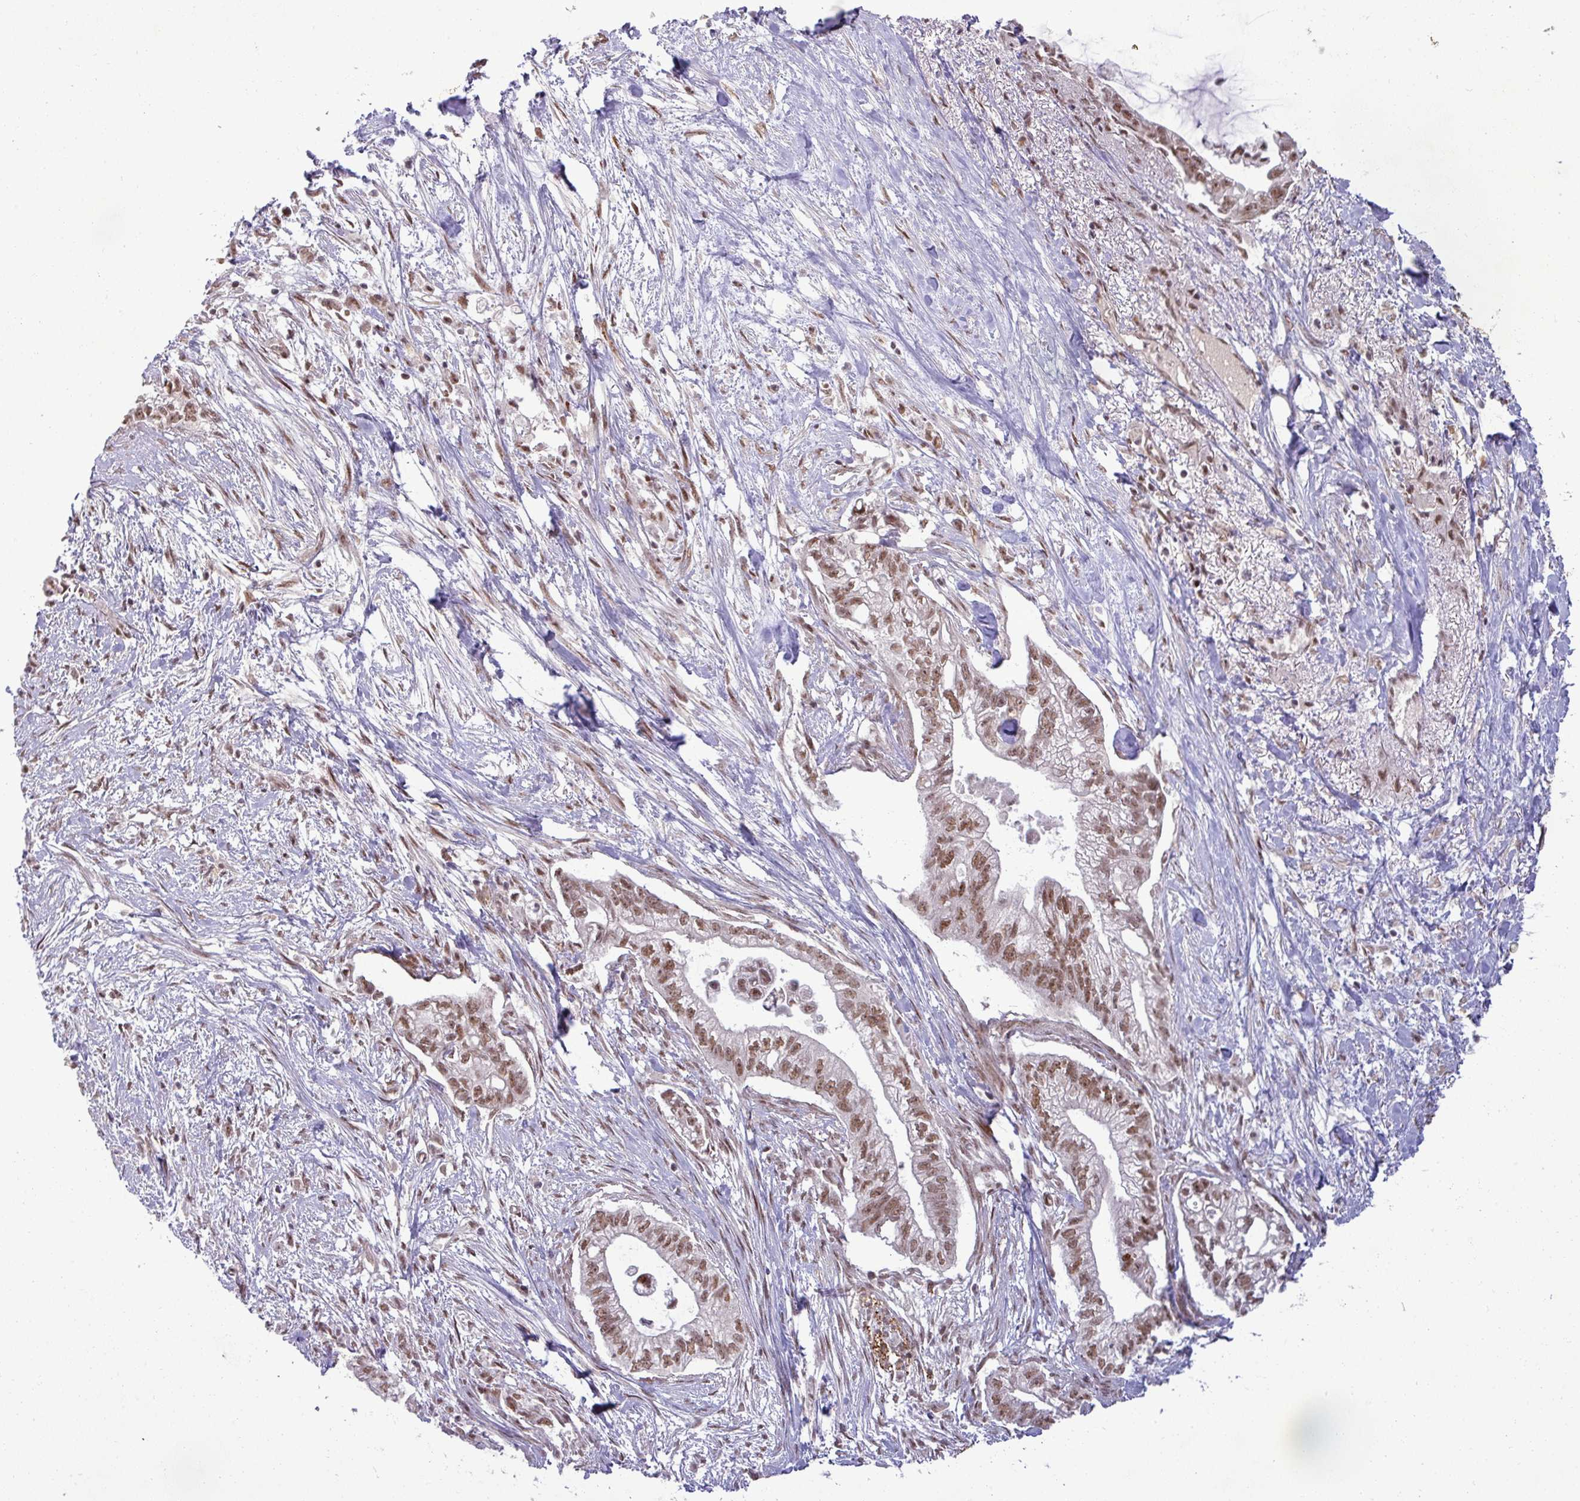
{"staining": {"intensity": "moderate", "quantity": ">75%", "location": "nuclear"}, "tissue": "pancreatic cancer", "cell_type": "Tumor cells", "image_type": "cancer", "snomed": [{"axis": "morphology", "description": "Adenocarcinoma, NOS"}, {"axis": "topography", "description": "Pancreas"}], "caption": "Immunohistochemical staining of adenocarcinoma (pancreatic) demonstrates moderate nuclear protein expression in approximately >75% of tumor cells.", "gene": "PTPN20", "patient": {"sex": "male", "age": 70}}